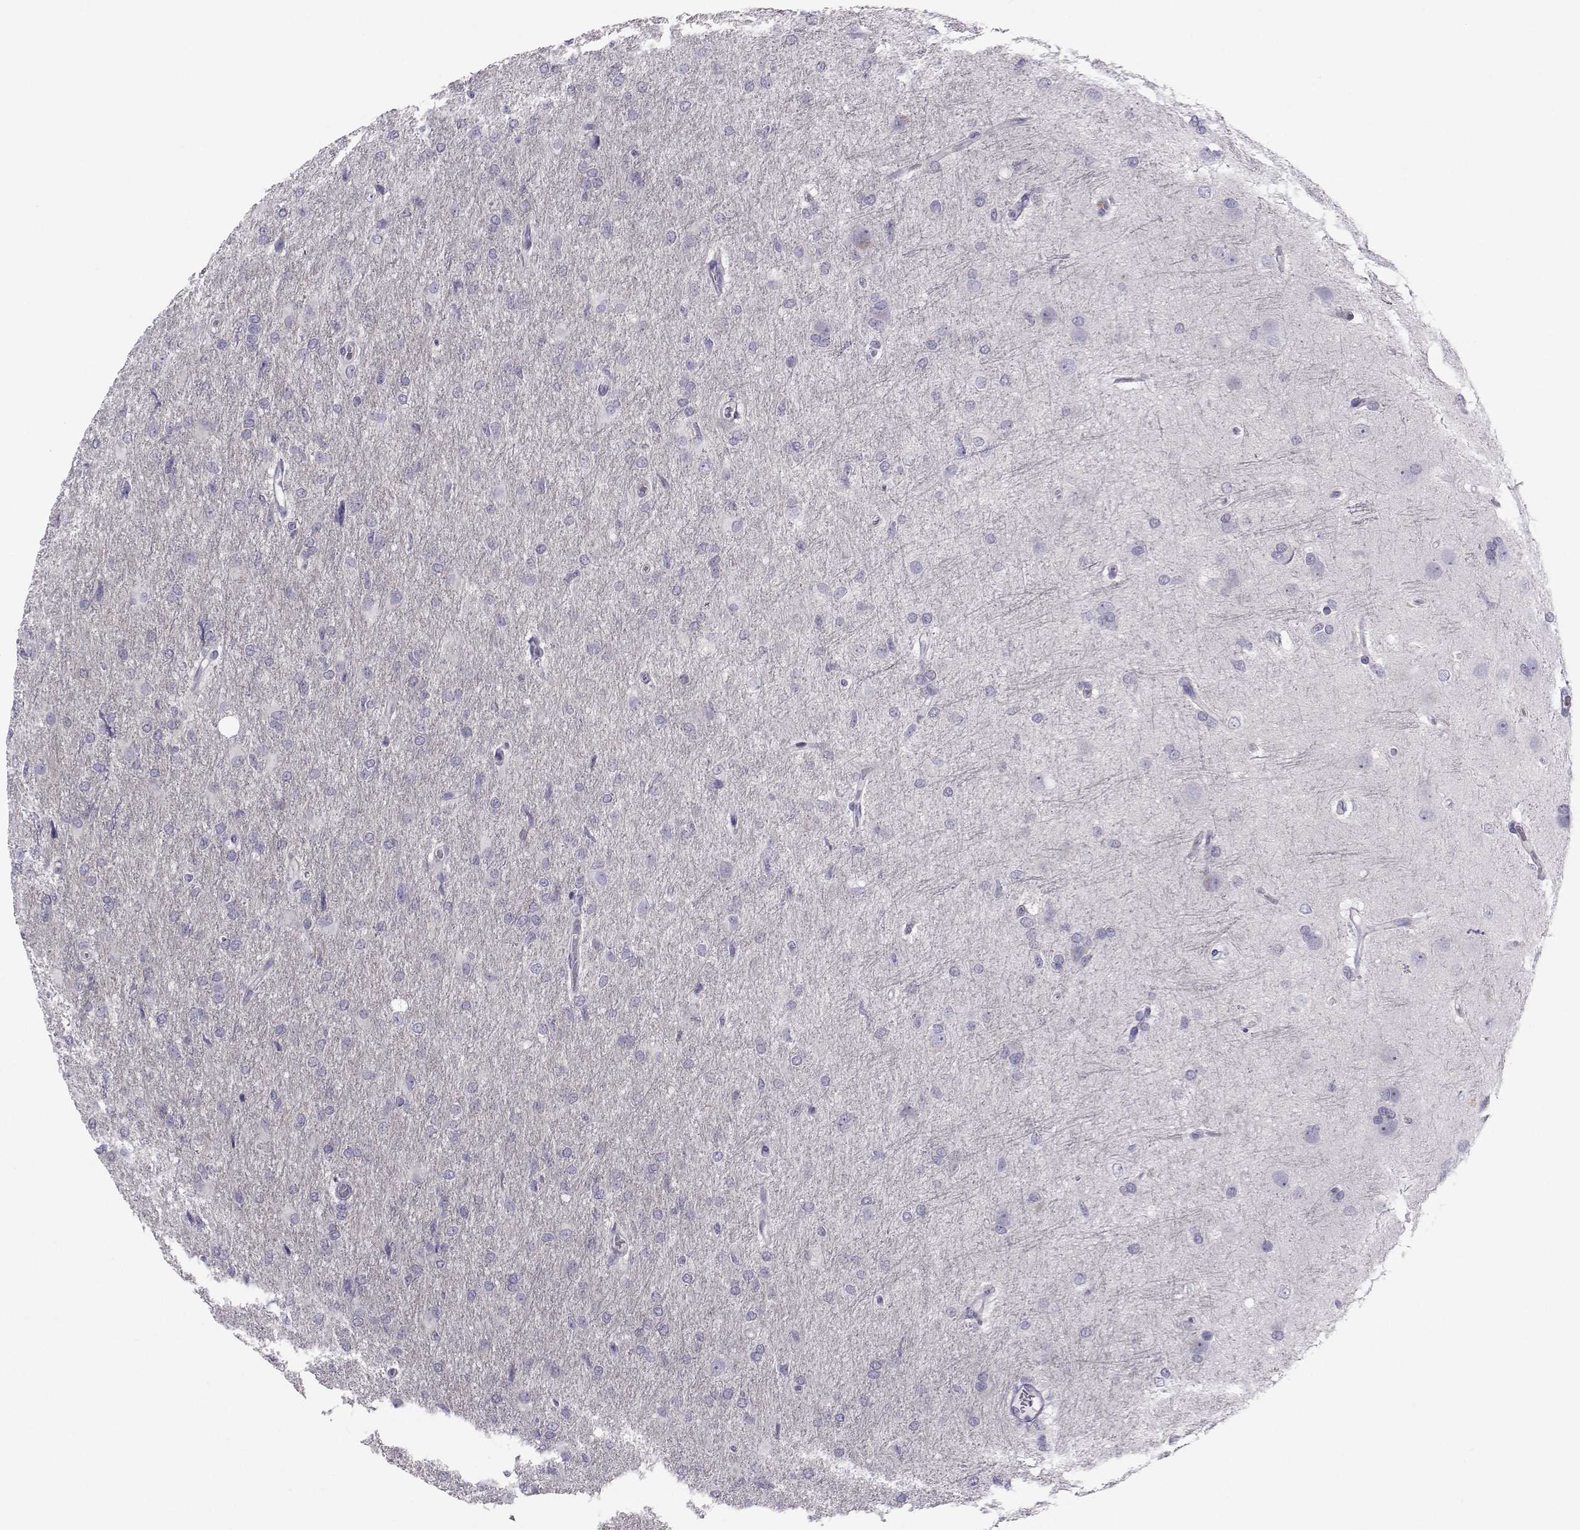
{"staining": {"intensity": "negative", "quantity": "none", "location": "none"}, "tissue": "glioma", "cell_type": "Tumor cells", "image_type": "cancer", "snomed": [{"axis": "morphology", "description": "Glioma, malignant, High grade"}, {"axis": "topography", "description": "Brain"}], "caption": "The image displays no staining of tumor cells in malignant glioma (high-grade).", "gene": "GARIN3", "patient": {"sex": "male", "age": 68}}